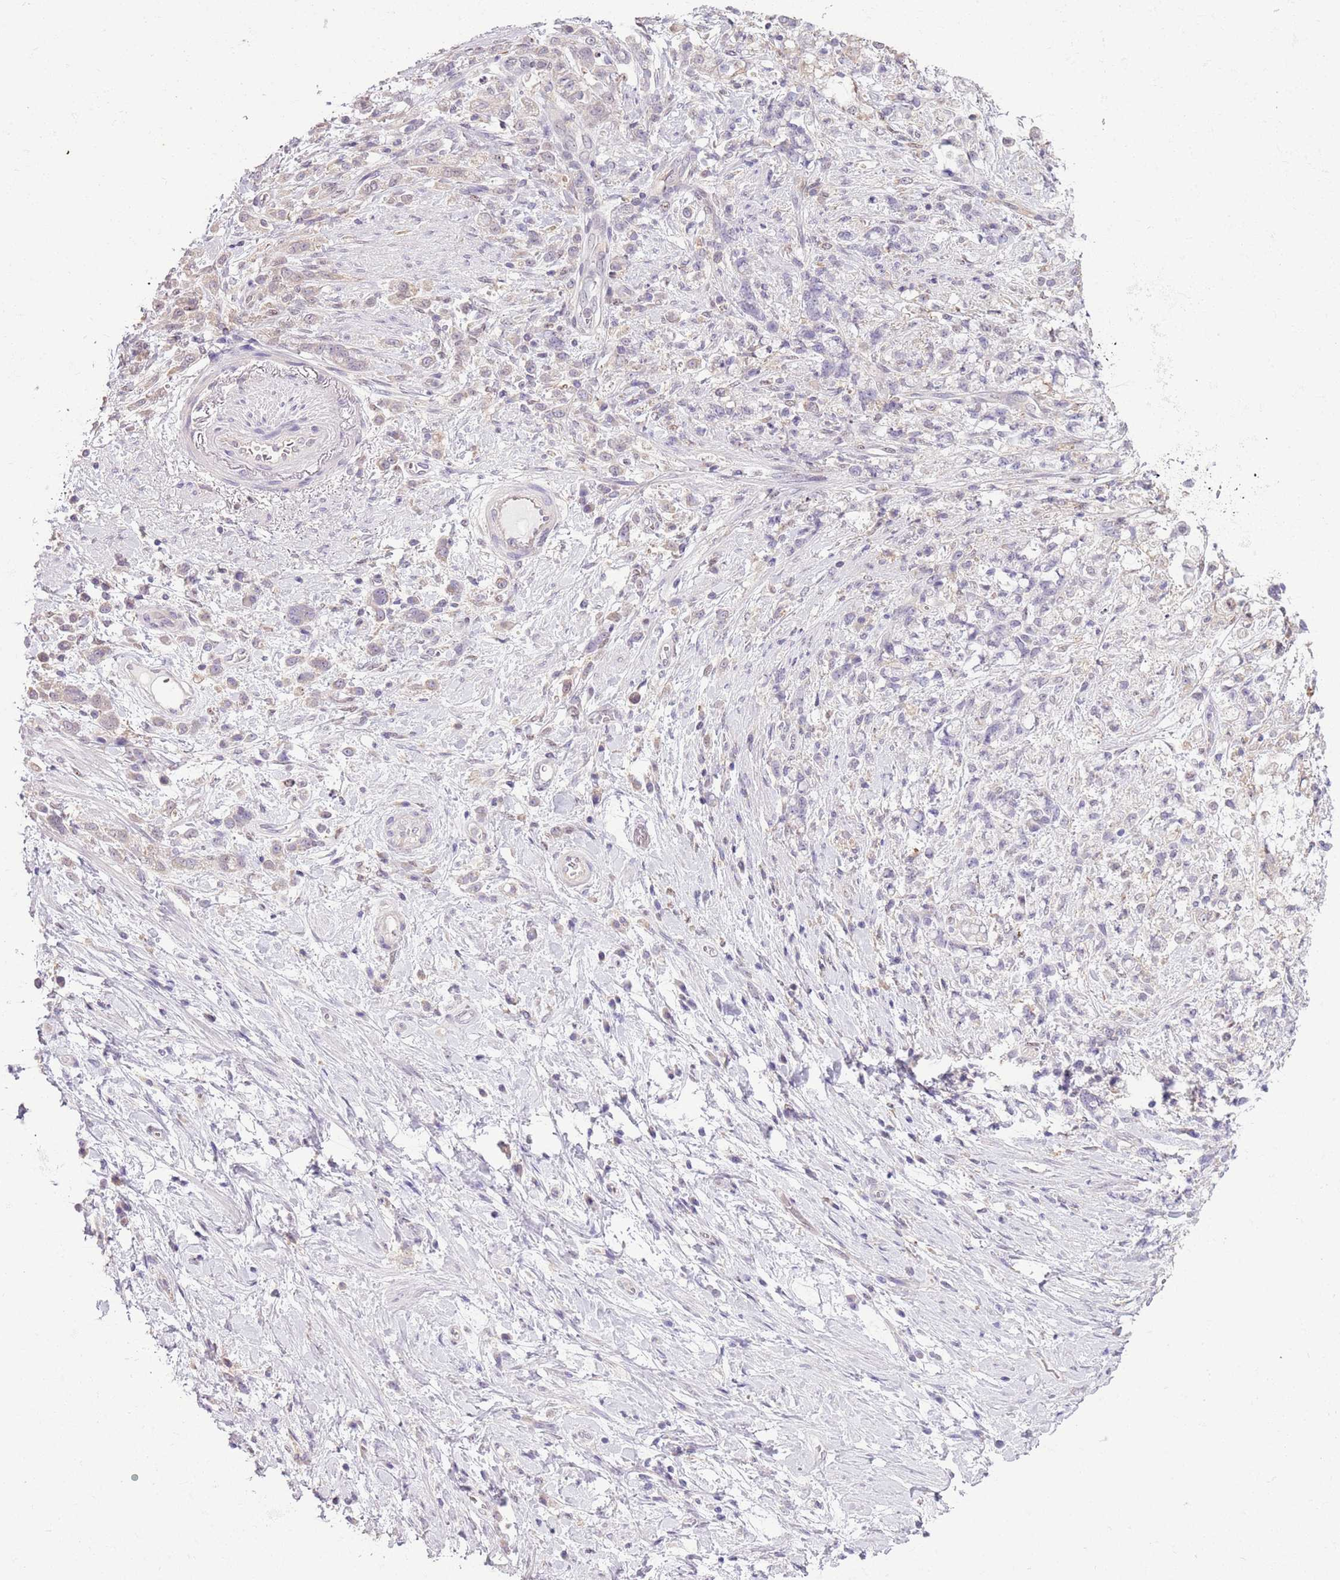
{"staining": {"intensity": "negative", "quantity": "none", "location": "none"}, "tissue": "stomach cancer", "cell_type": "Tumor cells", "image_type": "cancer", "snomed": [{"axis": "morphology", "description": "Adenocarcinoma, NOS"}, {"axis": "topography", "description": "Stomach"}], "caption": "Immunohistochemistry of human adenocarcinoma (stomach) demonstrates no expression in tumor cells.", "gene": "CAPN9", "patient": {"sex": "female", "age": 60}}